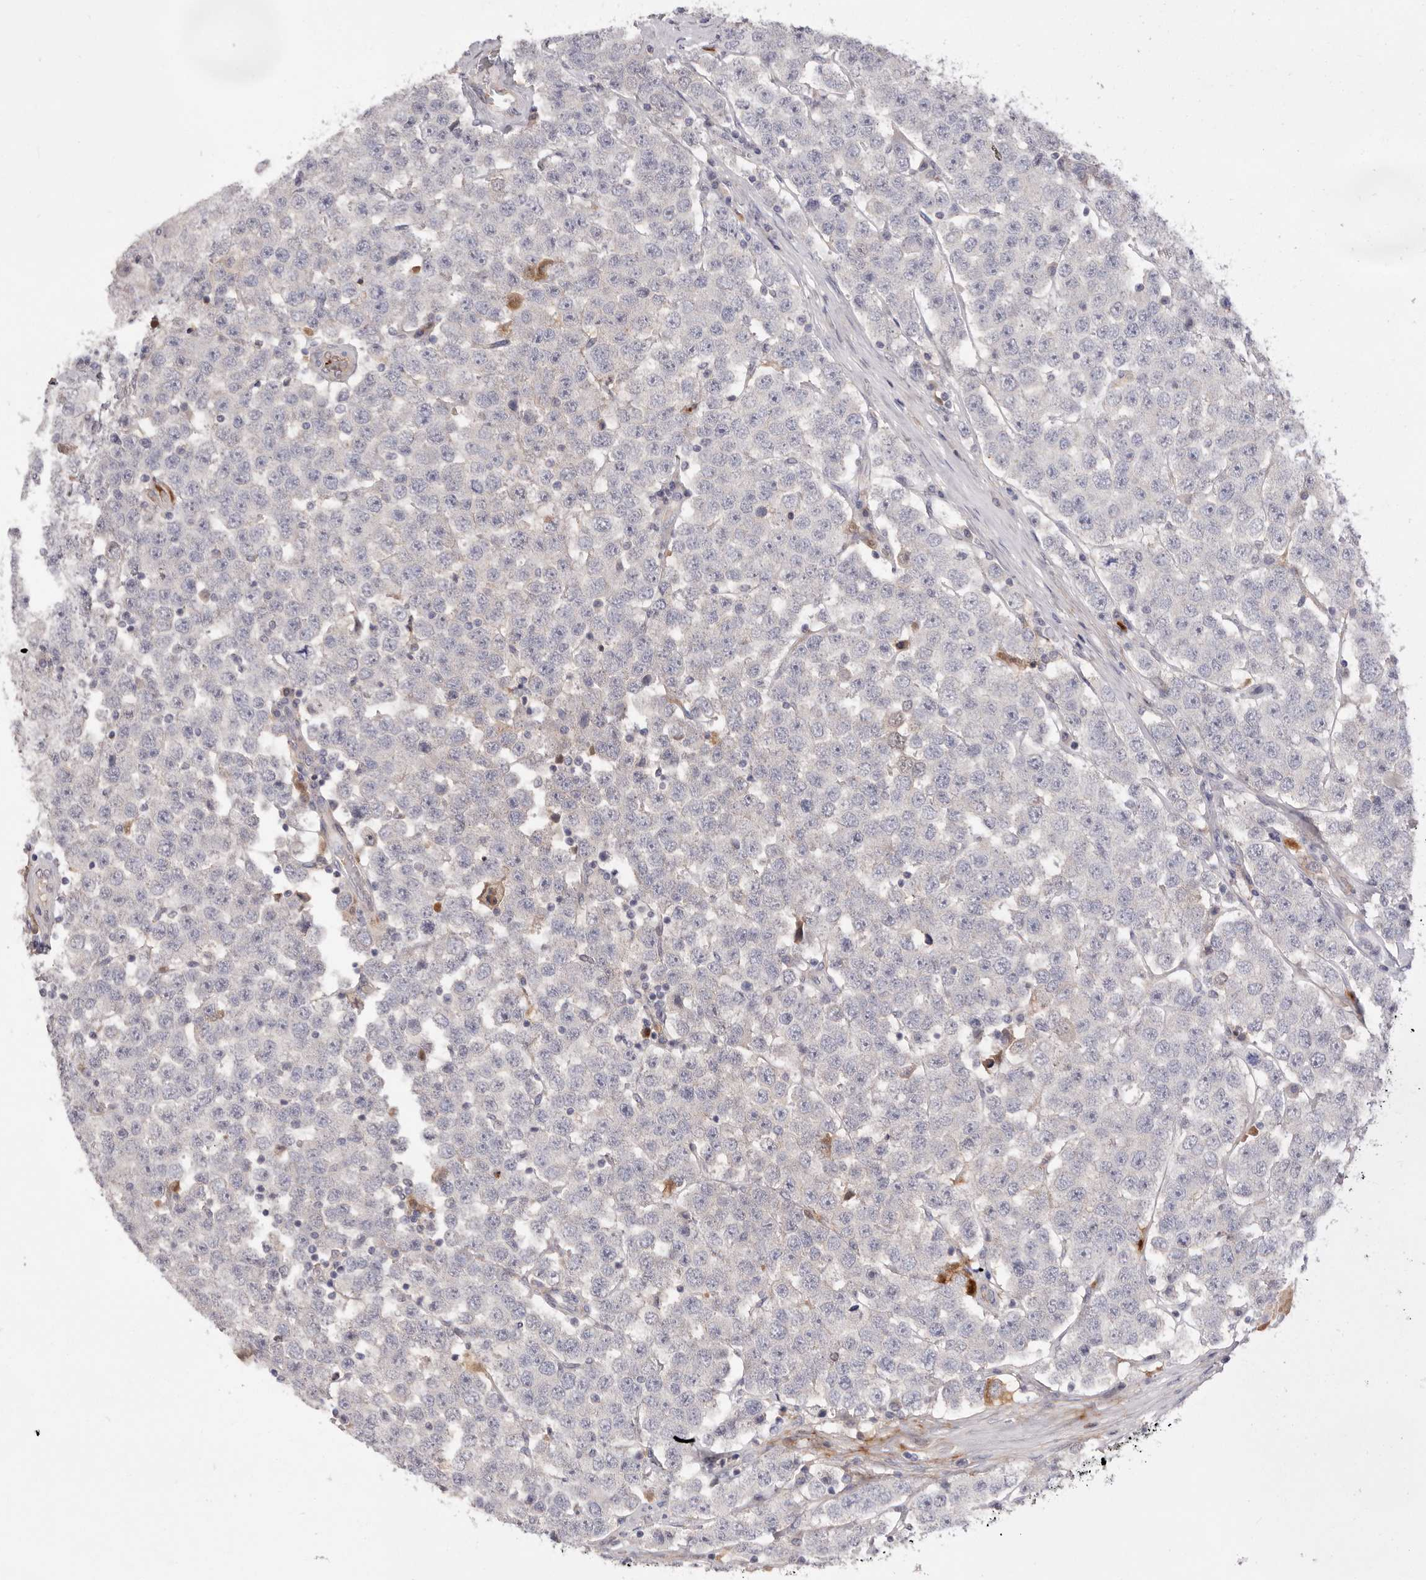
{"staining": {"intensity": "negative", "quantity": "none", "location": "none"}, "tissue": "testis cancer", "cell_type": "Tumor cells", "image_type": "cancer", "snomed": [{"axis": "morphology", "description": "Seminoma, NOS"}, {"axis": "topography", "description": "Testis"}], "caption": "Immunohistochemical staining of testis cancer displays no significant expression in tumor cells.", "gene": "DOP1A", "patient": {"sex": "male", "age": 28}}